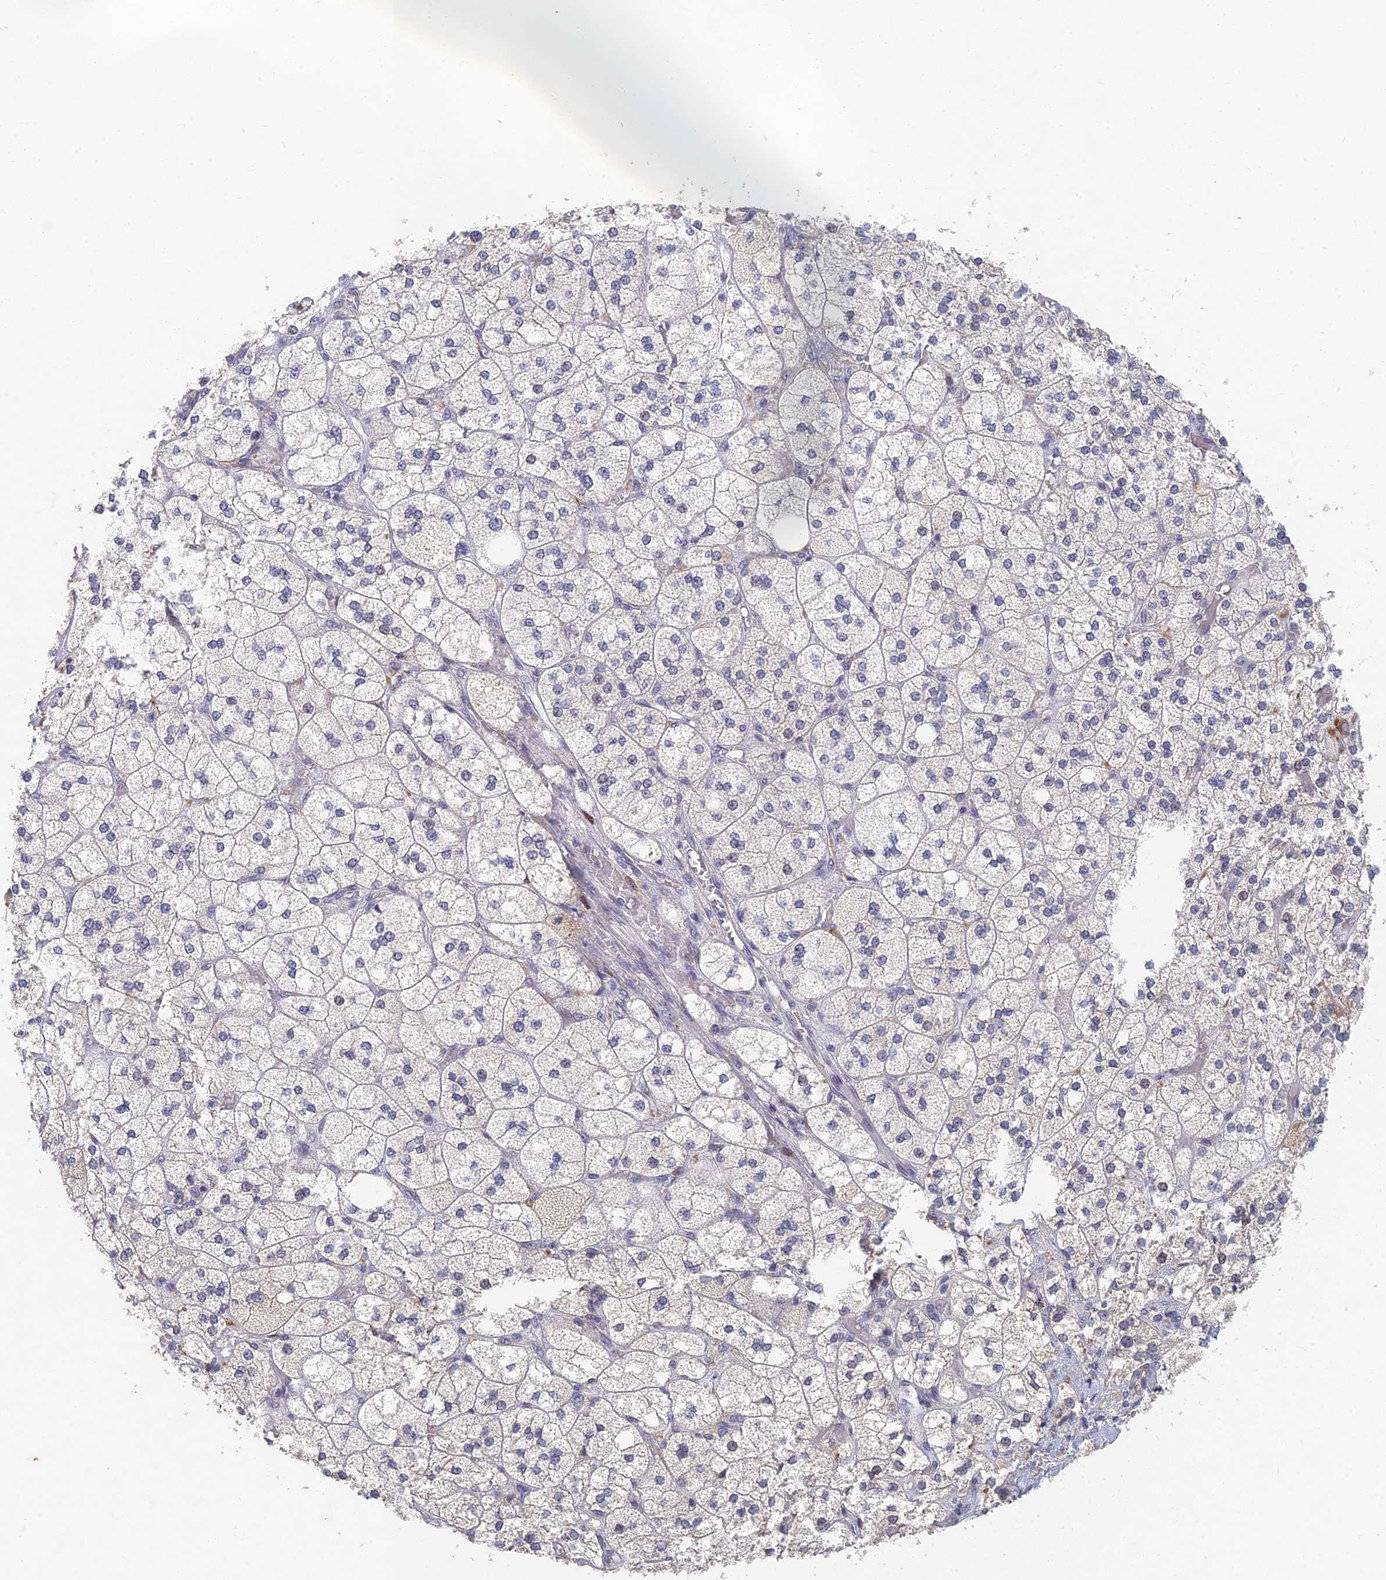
{"staining": {"intensity": "moderate", "quantity": "<25%", "location": "cytoplasmic/membranous,nuclear"}, "tissue": "adrenal gland", "cell_type": "Glandular cells", "image_type": "normal", "snomed": [{"axis": "morphology", "description": "Normal tissue, NOS"}, {"axis": "topography", "description": "Adrenal gland"}], "caption": "Moderate cytoplasmic/membranous,nuclear staining for a protein is appreciated in approximately <25% of glandular cells of normal adrenal gland using immunohistochemistry.", "gene": "GNA15", "patient": {"sex": "male", "age": 61}}